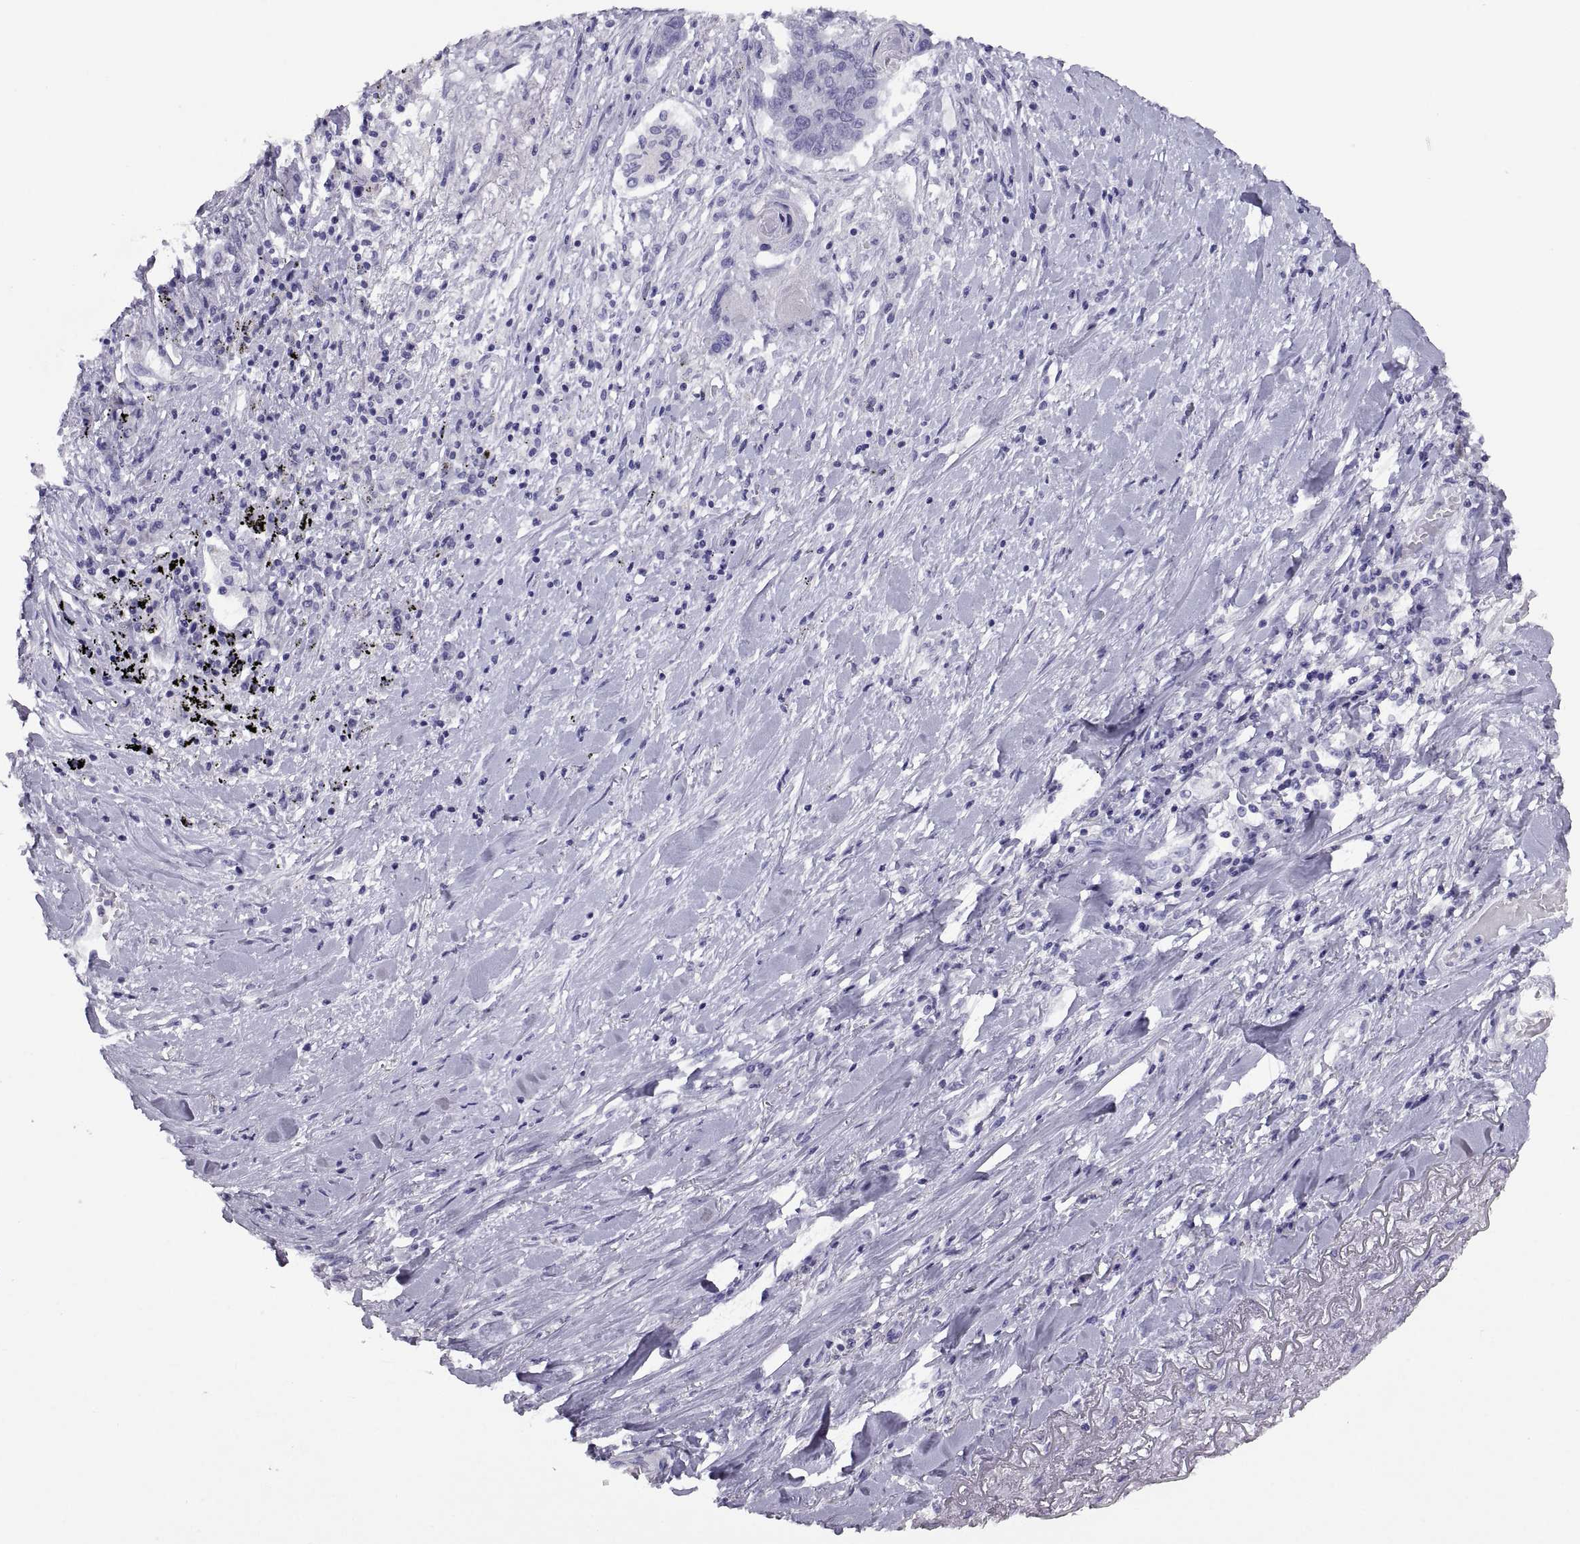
{"staining": {"intensity": "negative", "quantity": "none", "location": "none"}, "tissue": "lung cancer", "cell_type": "Tumor cells", "image_type": "cancer", "snomed": [{"axis": "morphology", "description": "Squamous cell carcinoma, NOS"}, {"axis": "topography", "description": "Lung"}], "caption": "Immunohistochemical staining of squamous cell carcinoma (lung) exhibits no significant staining in tumor cells.", "gene": "RGS20", "patient": {"sex": "male", "age": 73}}